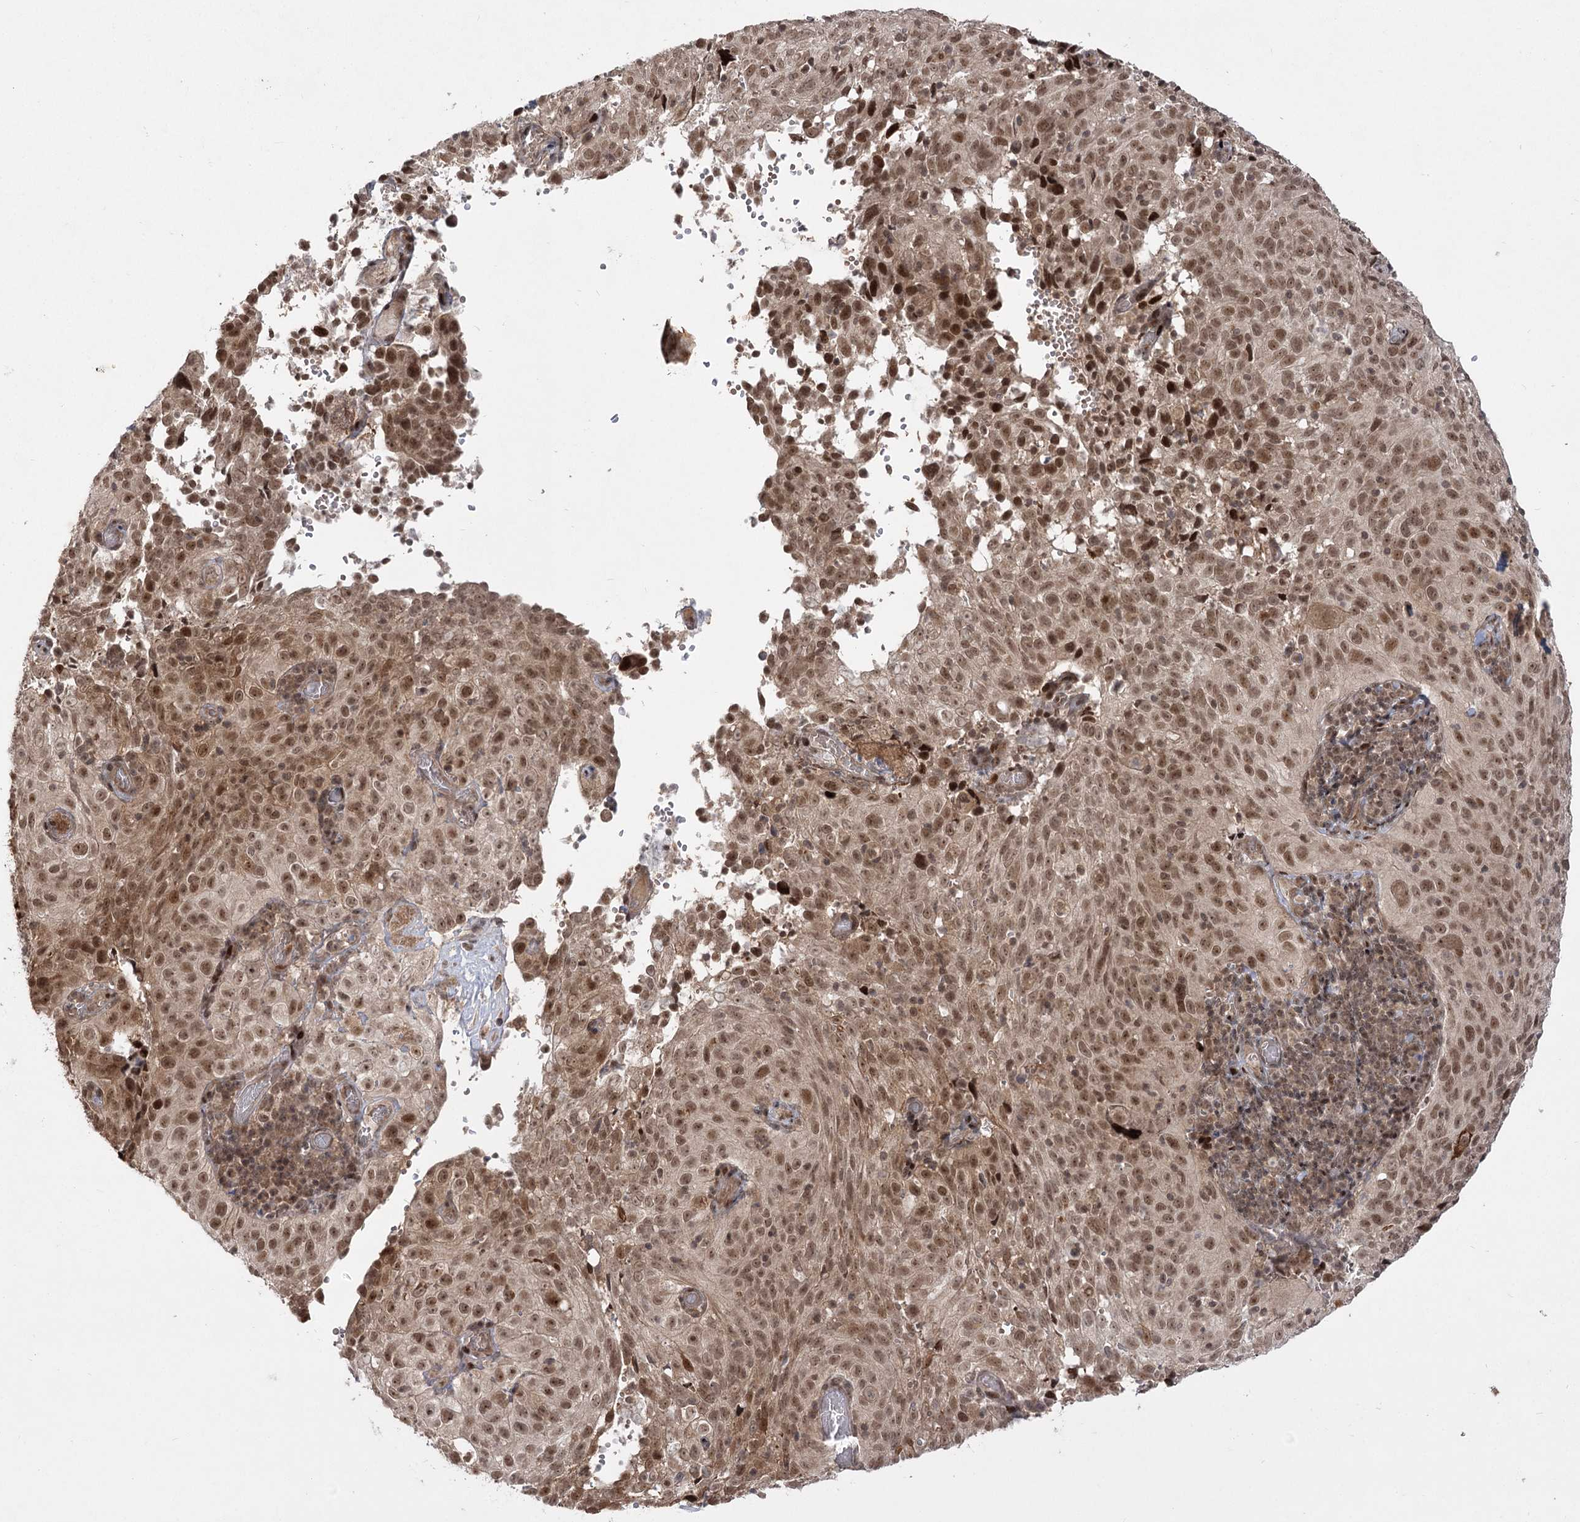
{"staining": {"intensity": "strong", "quantity": "25%-75%", "location": "nuclear"}, "tissue": "cervical cancer", "cell_type": "Tumor cells", "image_type": "cancer", "snomed": [{"axis": "morphology", "description": "Squamous cell carcinoma, NOS"}, {"axis": "topography", "description": "Cervix"}], "caption": "This image exhibits IHC staining of human squamous cell carcinoma (cervical), with high strong nuclear positivity in about 25%-75% of tumor cells.", "gene": "HELQ", "patient": {"sex": "female", "age": 31}}